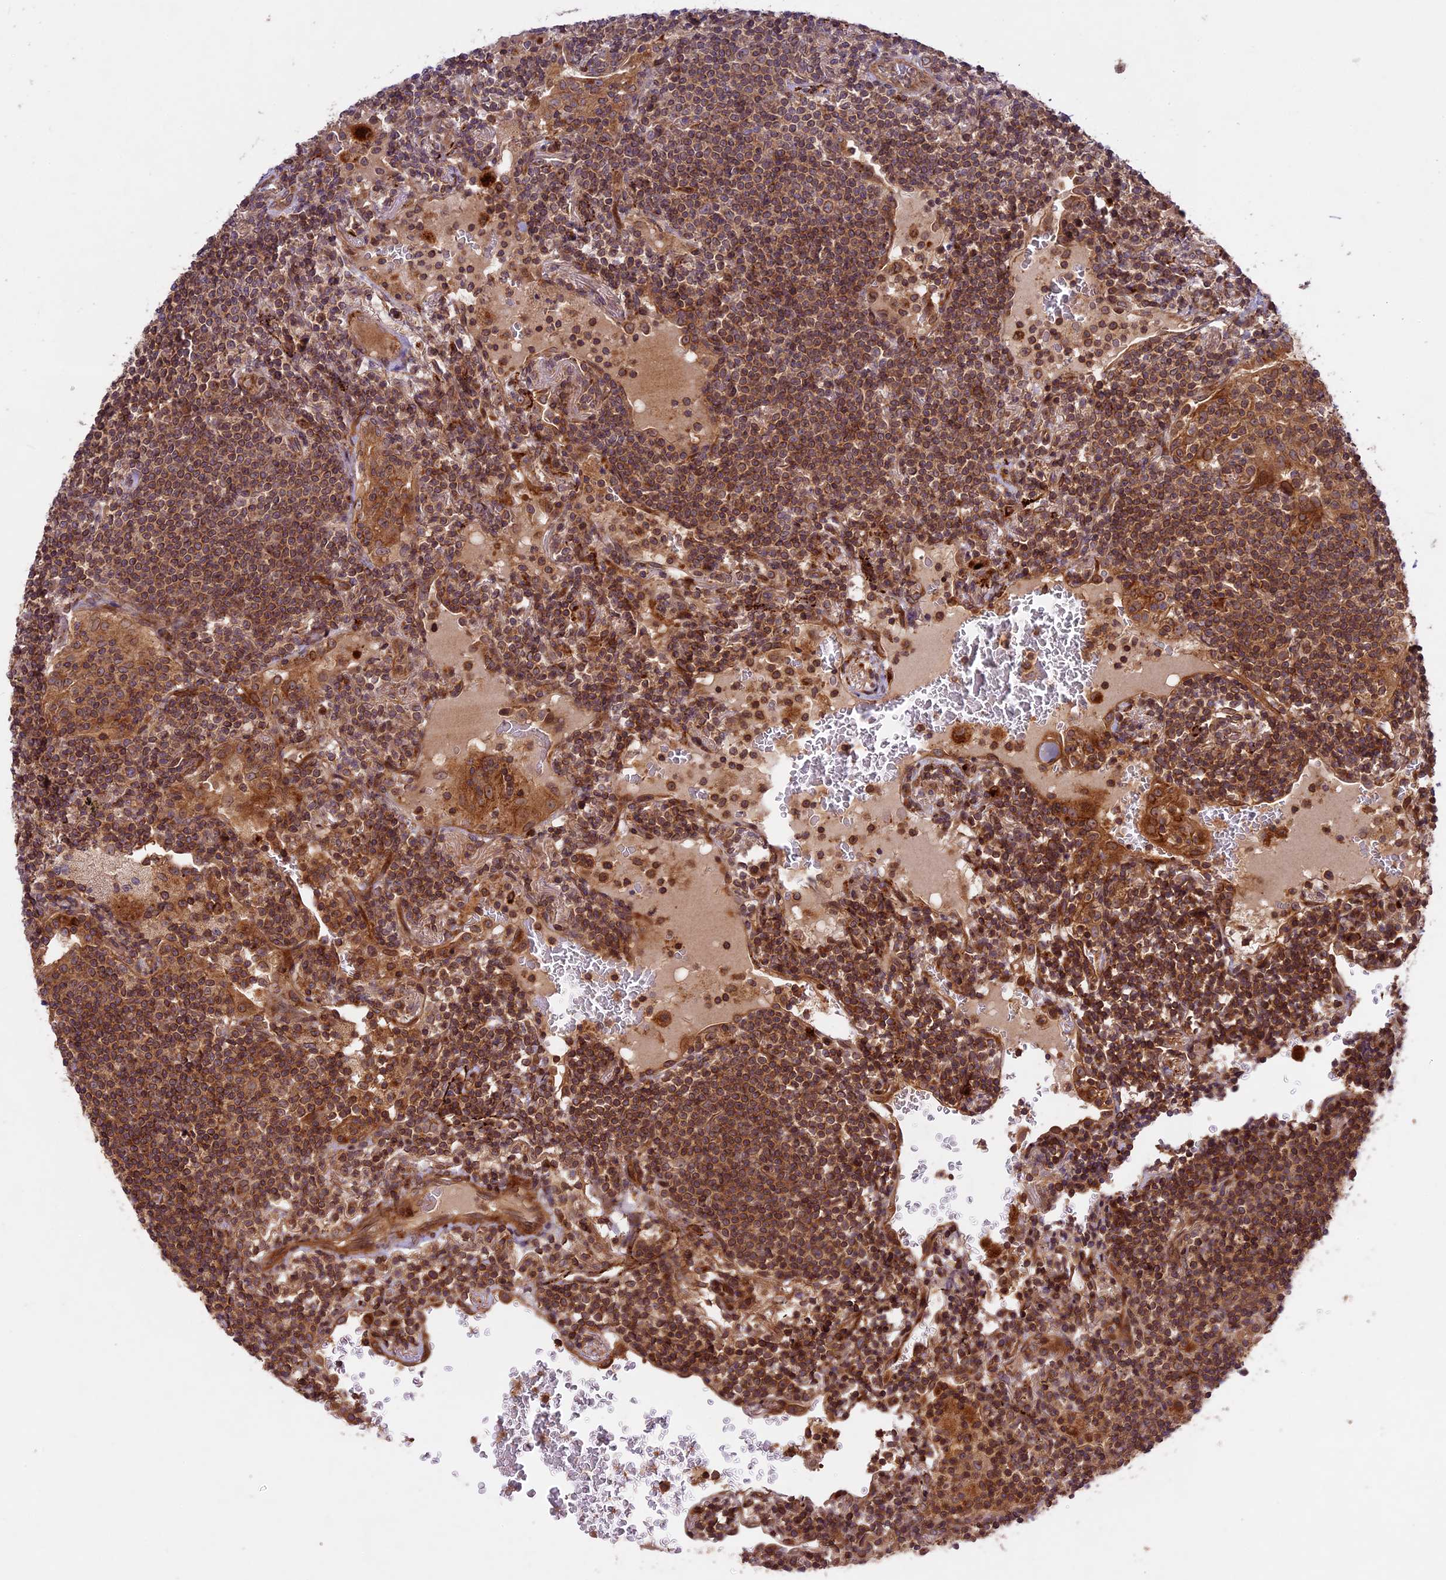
{"staining": {"intensity": "moderate", "quantity": ">75%", "location": "cytoplasmic/membranous"}, "tissue": "lymphoma", "cell_type": "Tumor cells", "image_type": "cancer", "snomed": [{"axis": "morphology", "description": "Malignant lymphoma, non-Hodgkin's type, Low grade"}, {"axis": "topography", "description": "Lung"}], "caption": "Human low-grade malignant lymphoma, non-Hodgkin's type stained with a protein marker displays moderate staining in tumor cells.", "gene": "DGKH", "patient": {"sex": "female", "age": 71}}